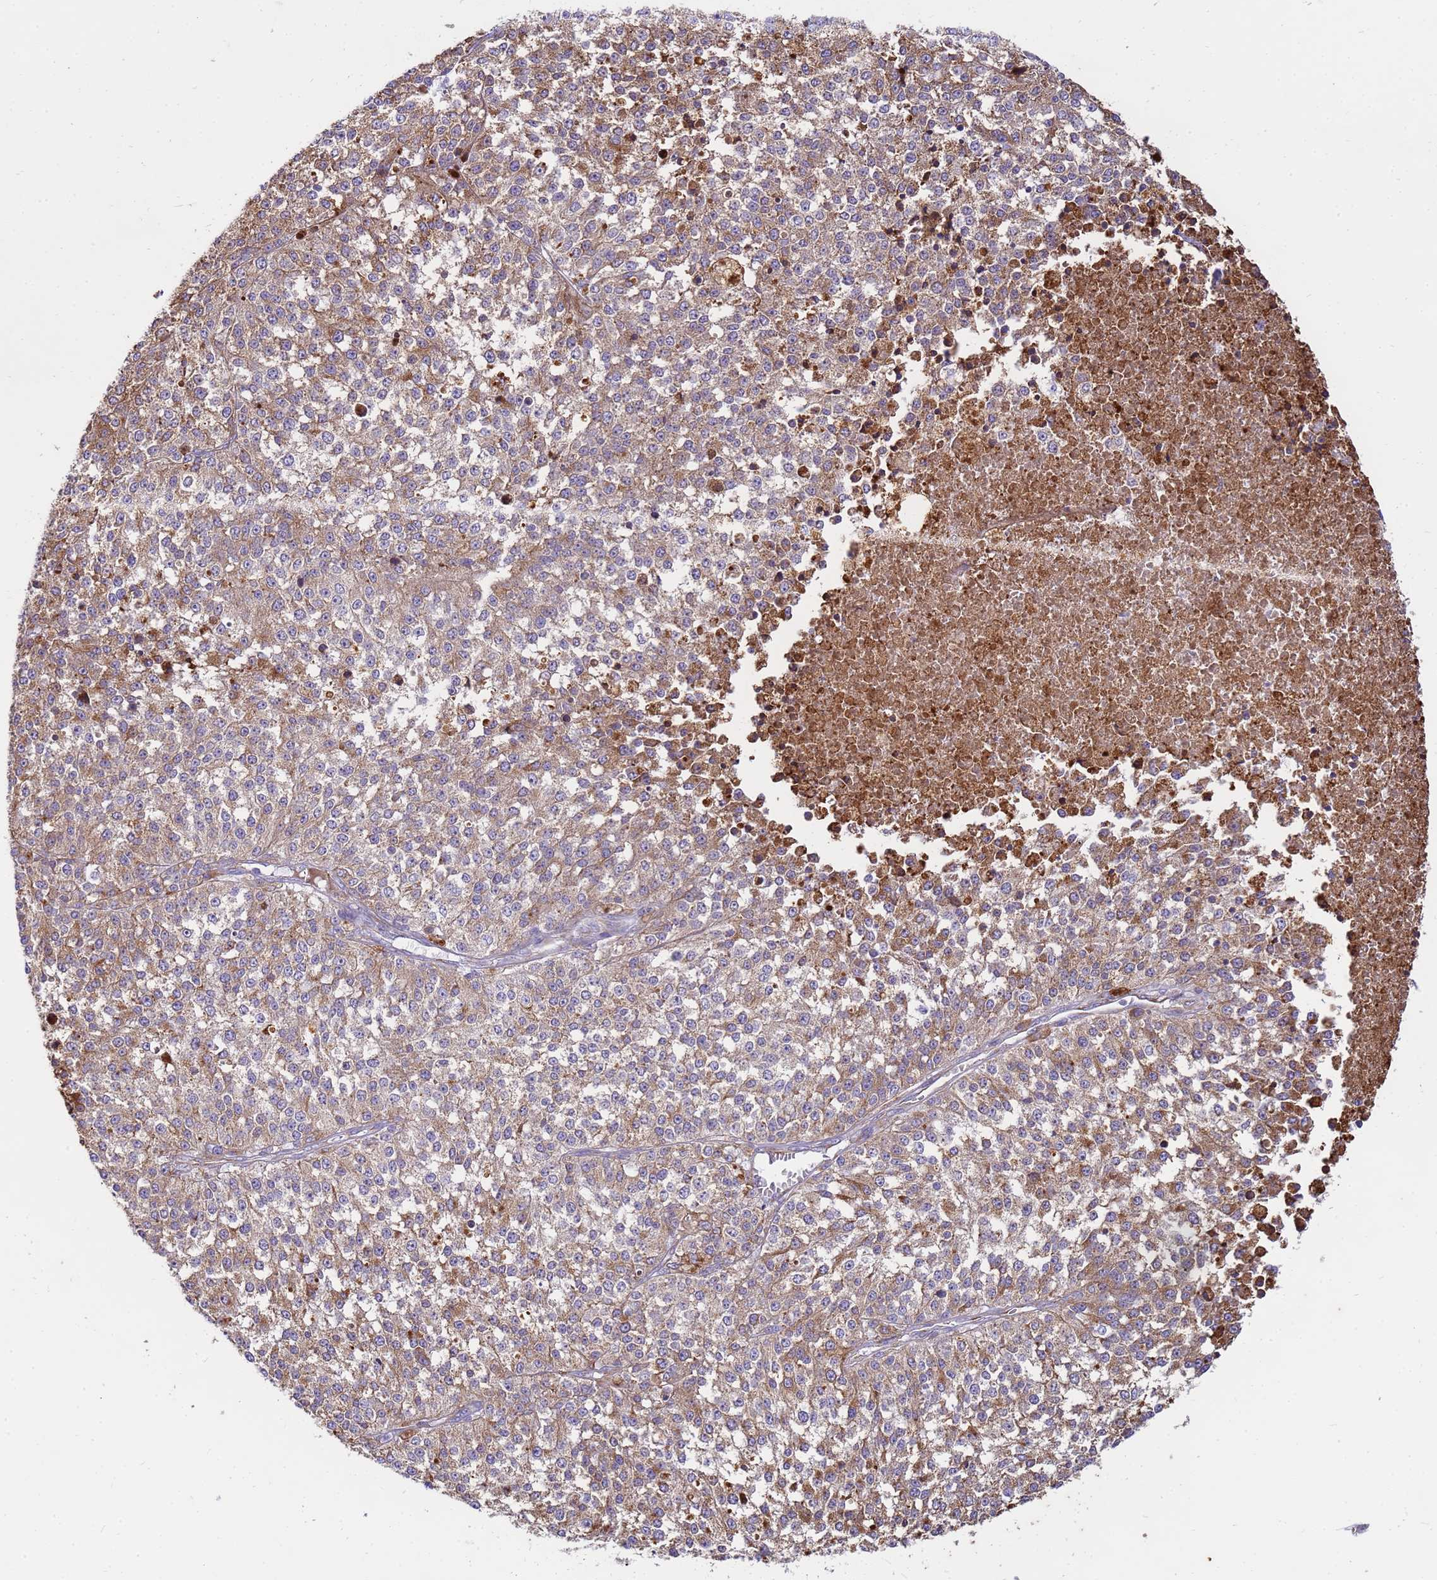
{"staining": {"intensity": "moderate", "quantity": ">75%", "location": "cytoplasmic/membranous"}, "tissue": "melanoma", "cell_type": "Tumor cells", "image_type": "cancer", "snomed": [{"axis": "morphology", "description": "Malignant melanoma, NOS"}, {"axis": "topography", "description": "Skin"}], "caption": "This histopathology image demonstrates melanoma stained with IHC to label a protein in brown. The cytoplasmic/membranous of tumor cells show moderate positivity for the protein. Nuclei are counter-stained blue.", "gene": "THAP5", "patient": {"sex": "female", "age": 64}}